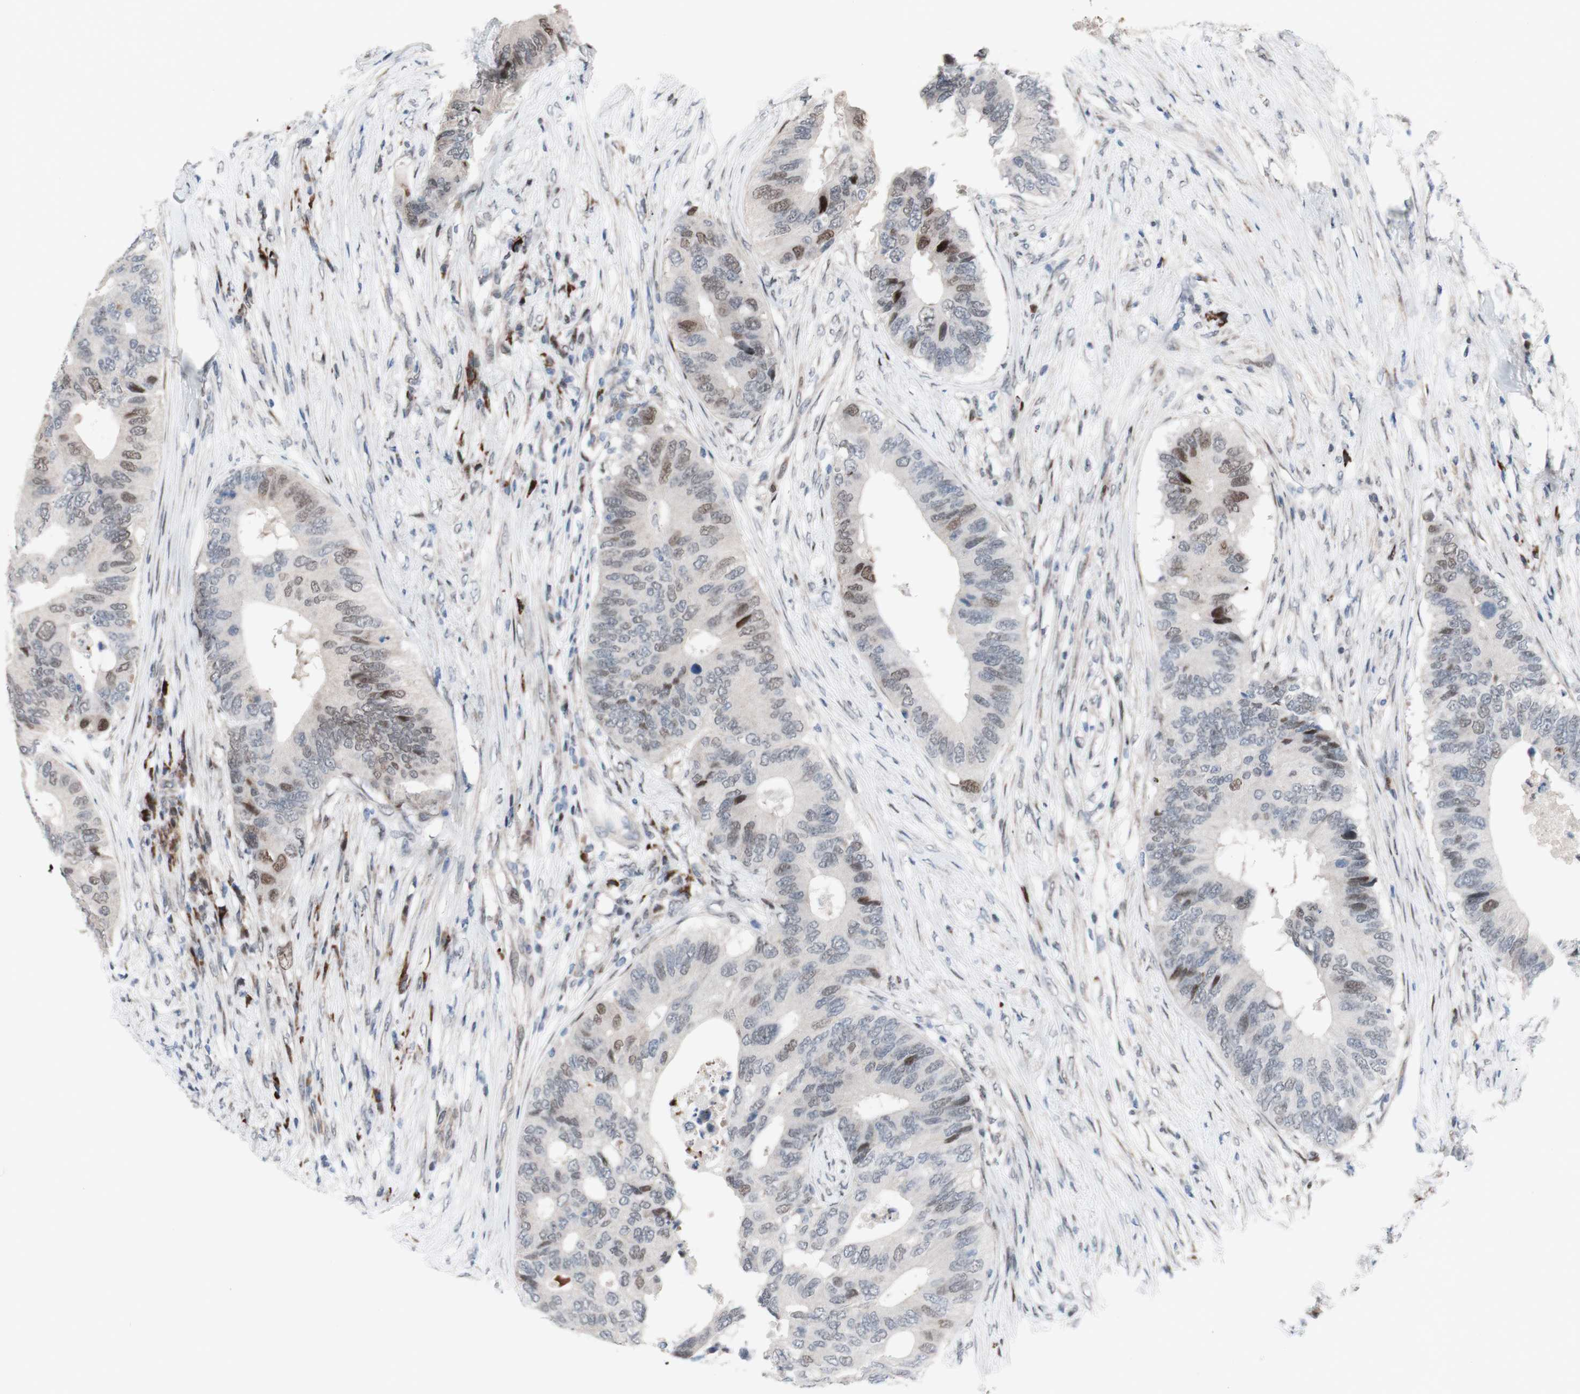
{"staining": {"intensity": "weak", "quantity": "<25%", "location": "nuclear"}, "tissue": "colorectal cancer", "cell_type": "Tumor cells", "image_type": "cancer", "snomed": [{"axis": "morphology", "description": "Adenocarcinoma, NOS"}, {"axis": "topography", "description": "Colon"}], "caption": "The histopathology image exhibits no significant expression in tumor cells of colorectal adenocarcinoma.", "gene": "PHTF2", "patient": {"sex": "male", "age": 71}}